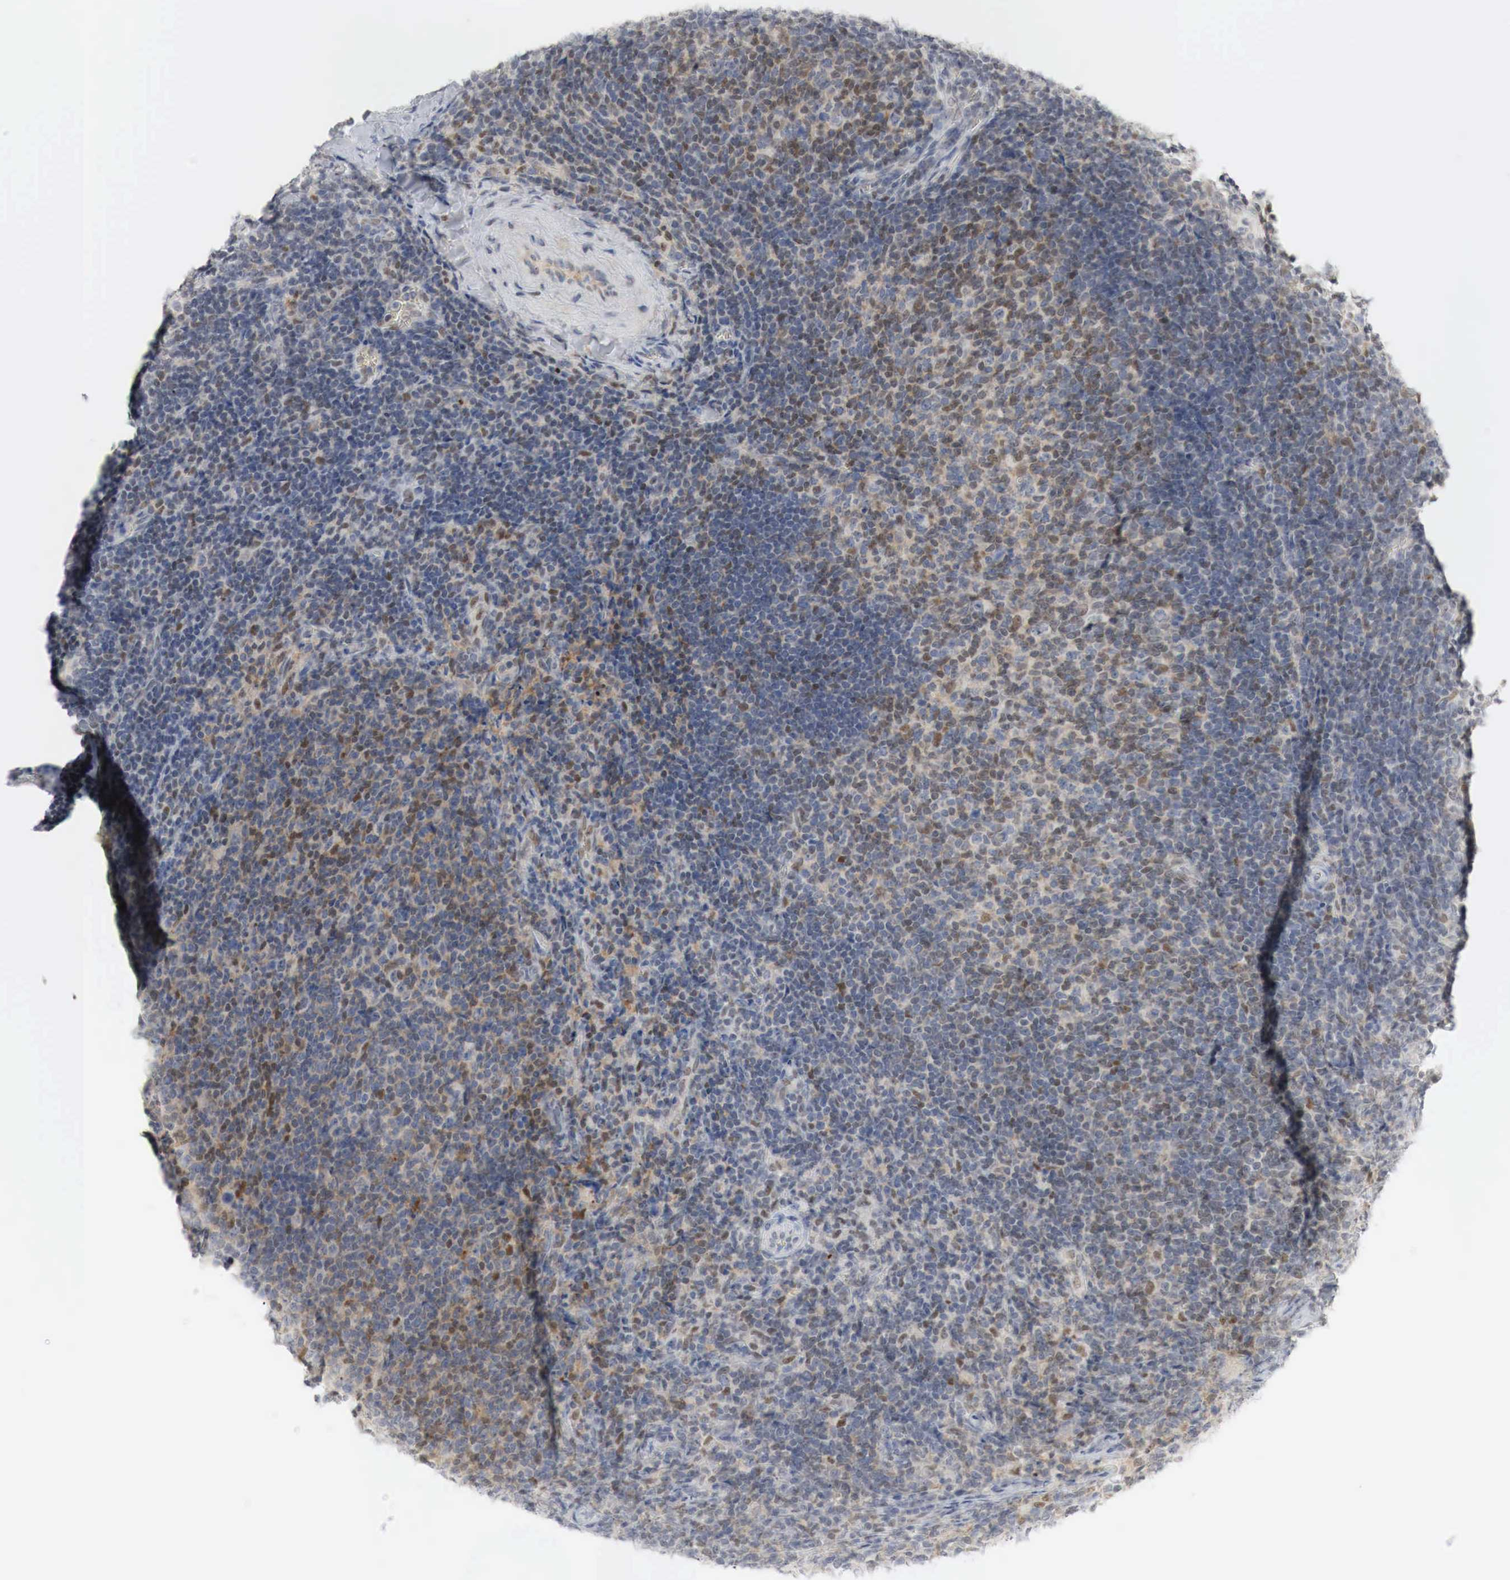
{"staining": {"intensity": "moderate", "quantity": "25%-75%", "location": "nuclear"}, "tissue": "lymphoma", "cell_type": "Tumor cells", "image_type": "cancer", "snomed": [{"axis": "morphology", "description": "Malignant lymphoma, non-Hodgkin's type, Low grade"}, {"axis": "topography", "description": "Lymph node"}], "caption": "Protein staining of low-grade malignant lymphoma, non-Hodgkin's type tissue displays moderate nuclear positivity in about 25%-75% of tumor cells.", "gene": "MYC", "patient": {"sex": "male", "age": 74}}